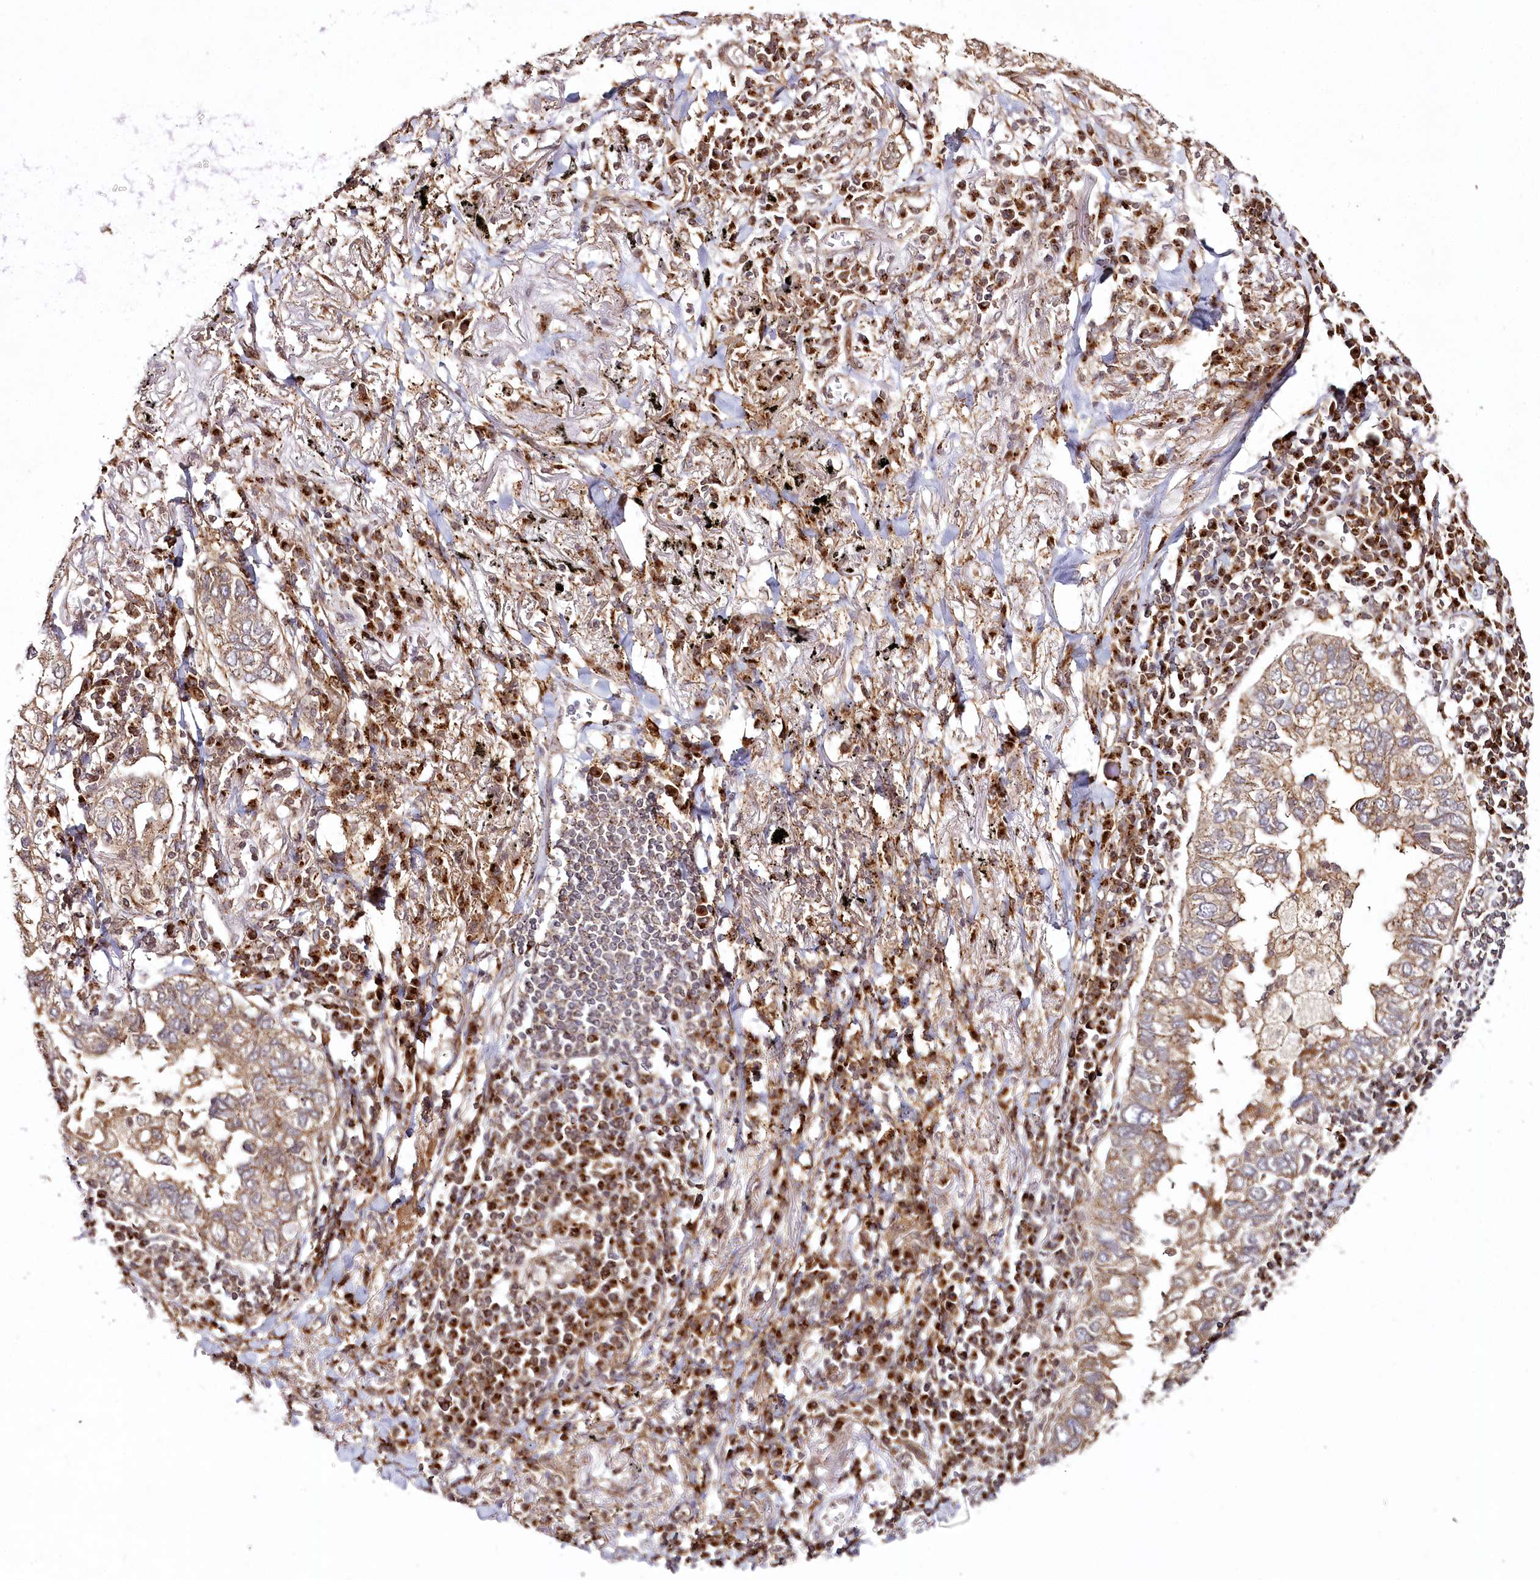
{"staining": {"intensity": "moderate", "quantity": ">75%", "location": "cytoplasmic/membranous"}, "tissue": "lung cancer", "cell_type": "Tumor cells", "image_type": "cancer", "snomed": [{"axis": "morphology", "description": "Adenocarcinoma, NOS"}, {"axis": "topography", "description": "Lung"}], "caption": "Lung adenocarcinoma was stained to show a protein in brown. There is medium levels of moderate cytoplasmic/membranous positivity in about >75% of tumor cells. The staining was performed using DAB (3,3'-diaminobenzidine), with brown indicating positive protein expression. Nuclei are stained blue with hematoxylin.", "gene": "COPG1", "patient": {"sex": "male", "age": 65}}